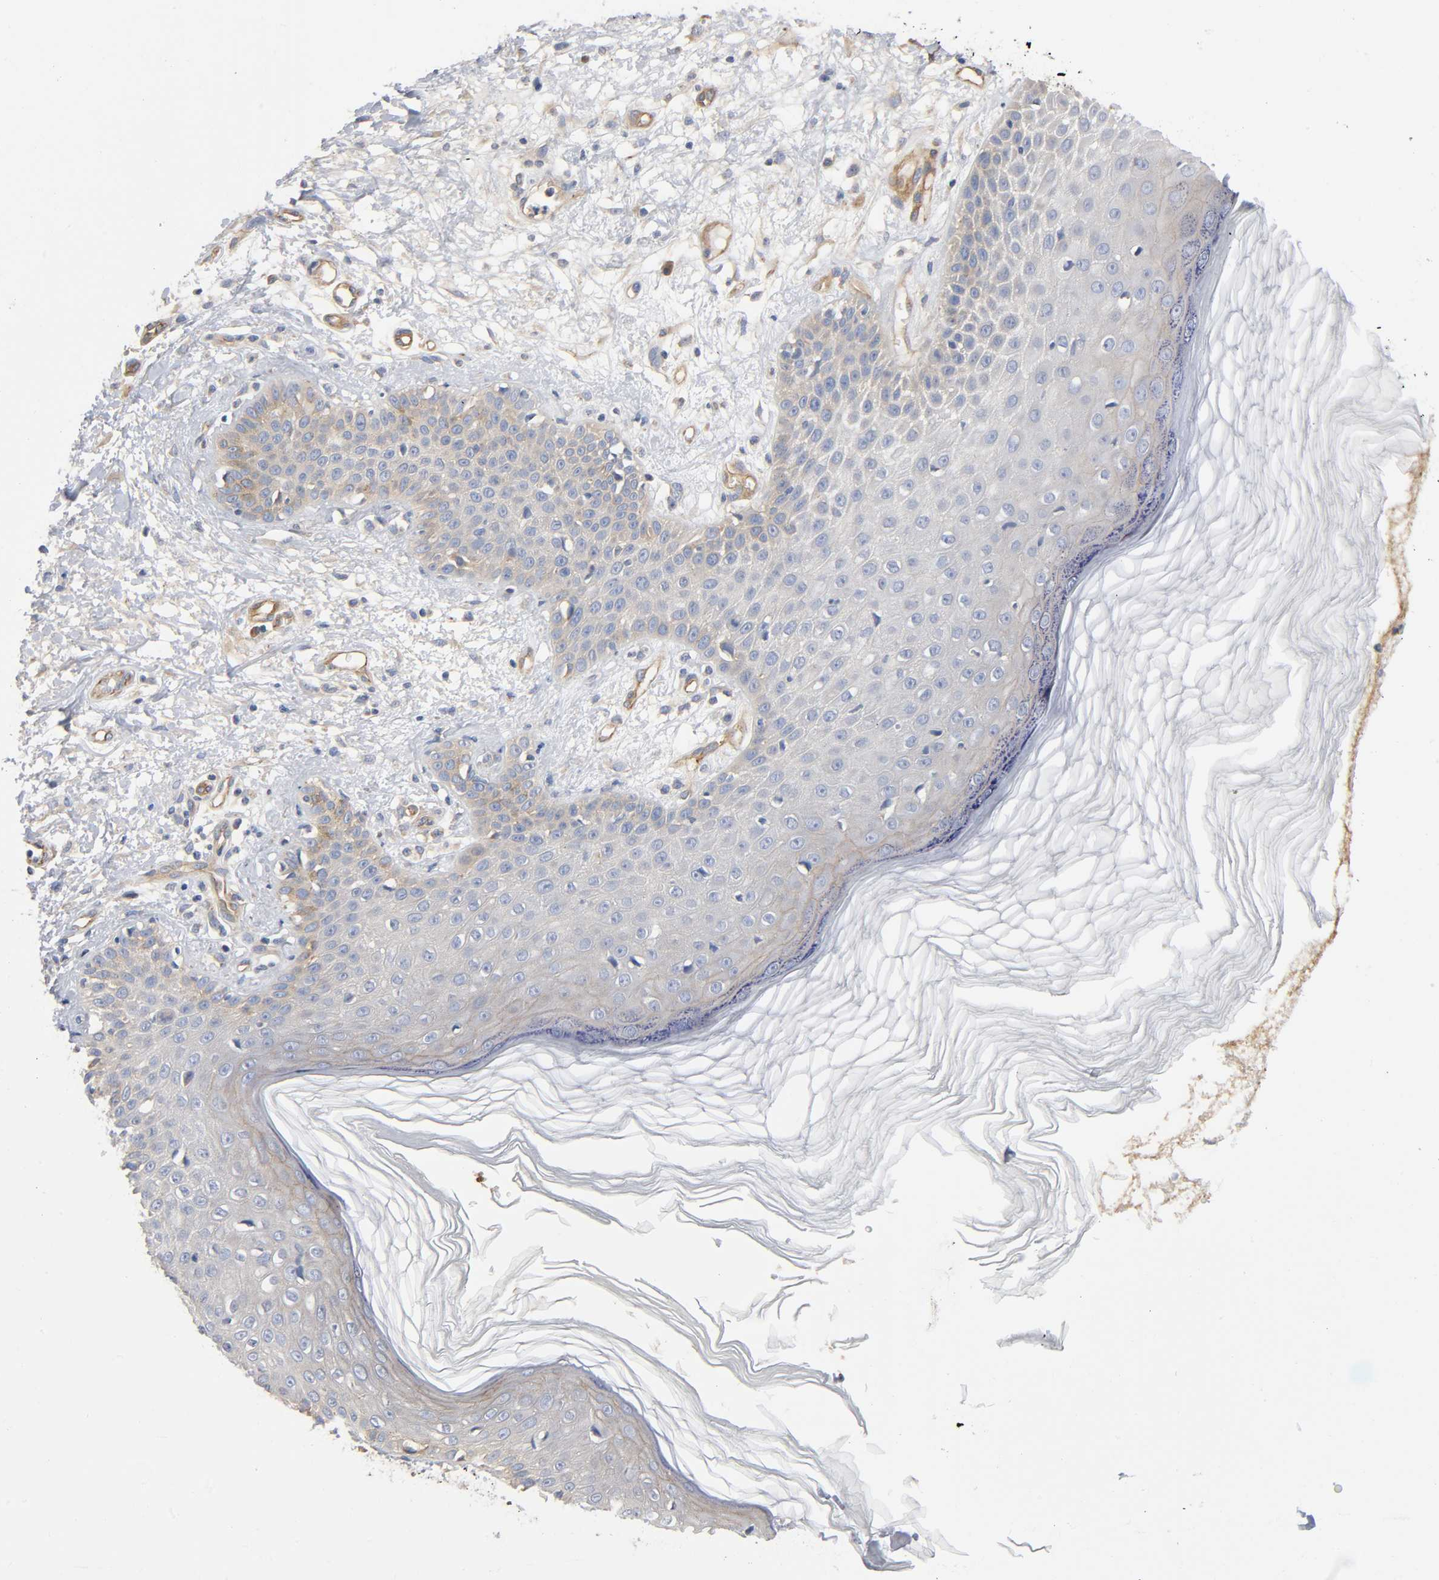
{"staining": {"intensity": "weak", "quantity": "<25%", "location": "cytoplasmic/membranous"}, "tissue": "skin cancer", "cell_type": "Tumor cells", "image_type": "cancer", "snomed": [{"axis": "morphology", "description": "Squamous cell carcinoma, NOS"}, {"axis": "topography", "description": "Skin"}], "caption": "Tumor cells show no significant staining in squamous cell carcinoma (skin). (Stains: DAB IHC with hematoxylin counter stain, Microscopy: brightfield microscopy at high magnification).", "gene": "MARS1", "patient": {"sex": "female", "age": 78}}